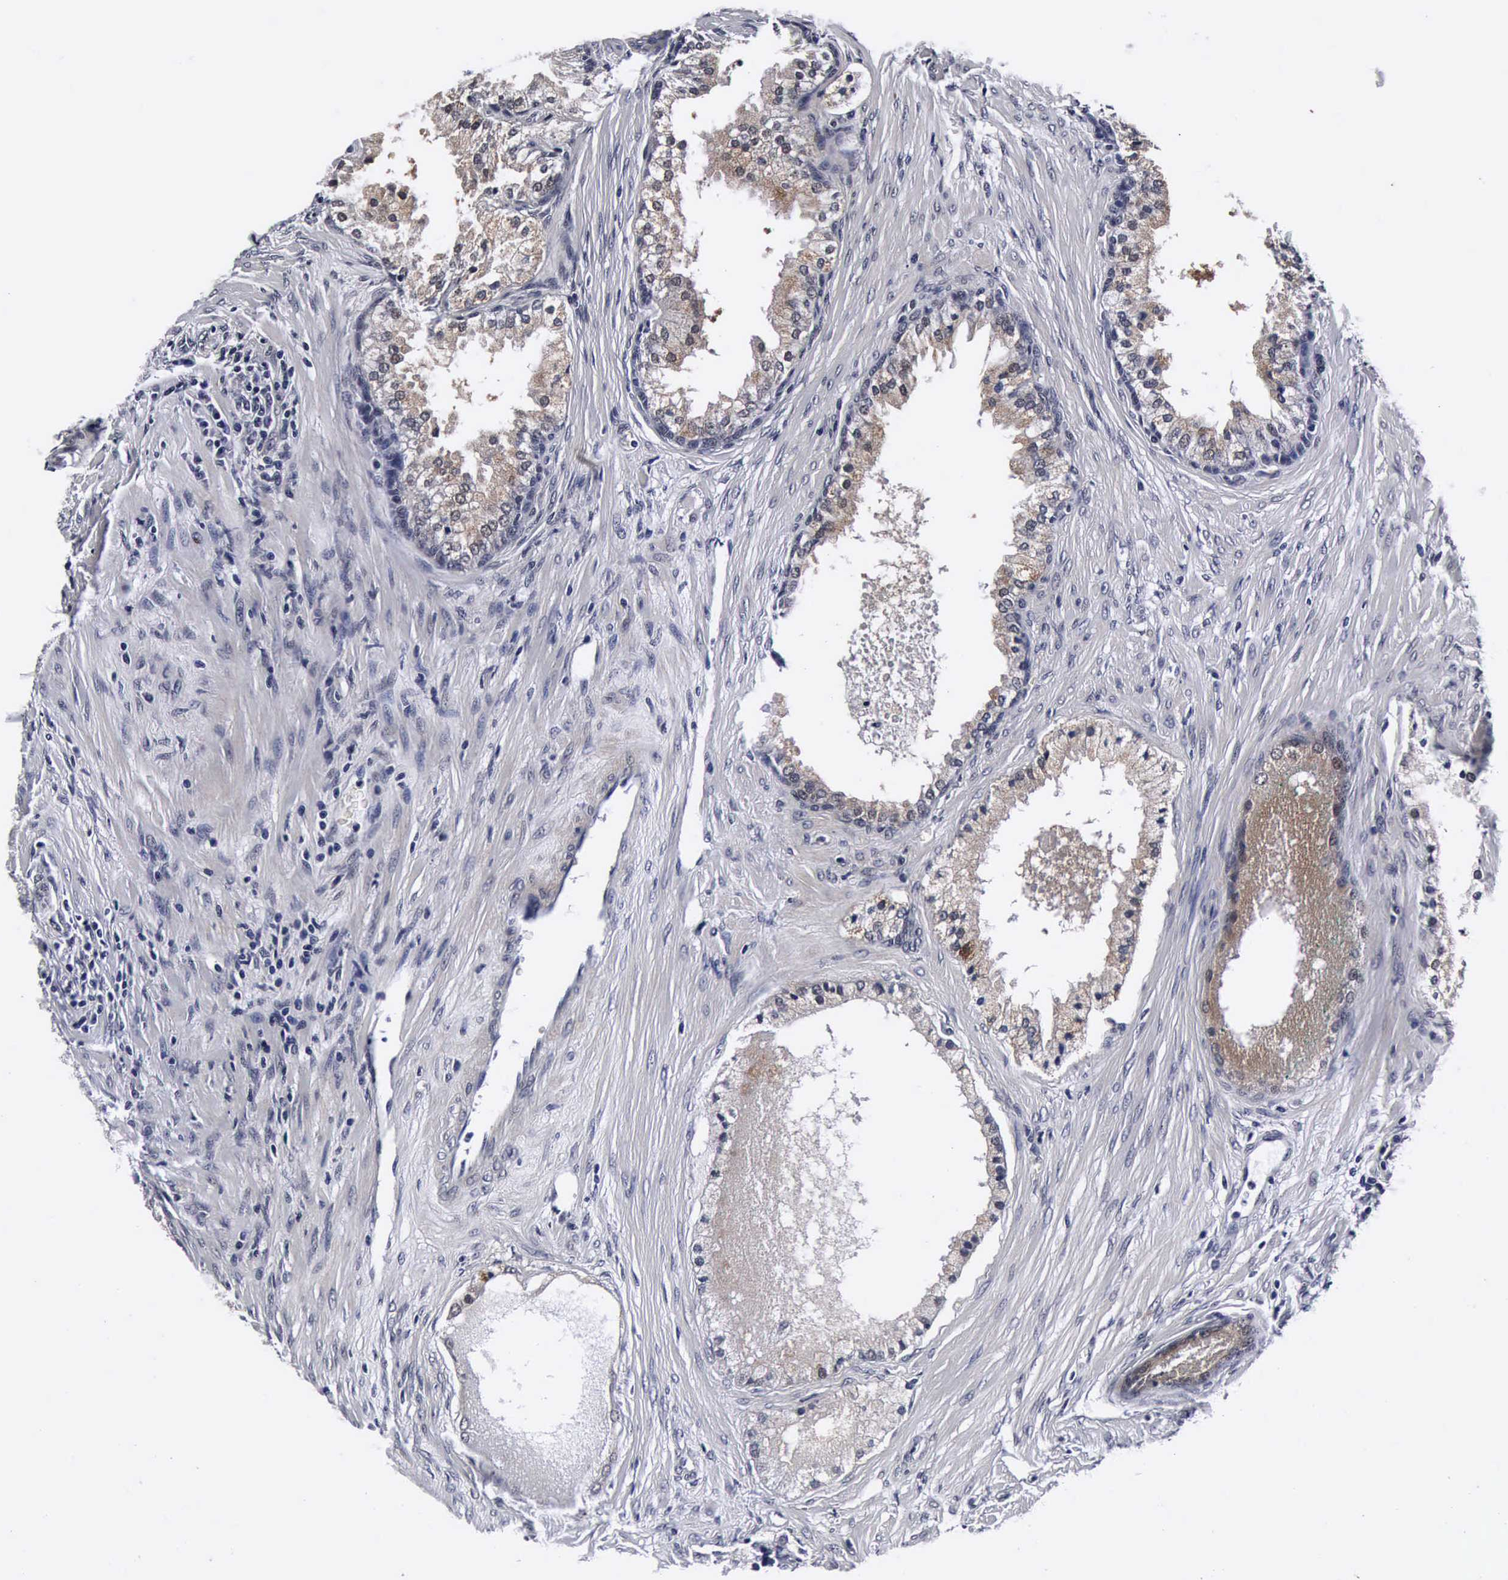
{"staining": {"intensity": "weak", "quantity": ">75%", "location": "cytoplasmic/membranous,nuclear"}, "tissue": "prostate cancer", "cell_type": "Tumor cells", "image_type": "cancer", "snomed": [{"axis": "morphology", "description": "Adenocarcinoma, Medium grade"}, {"axis": "topography", "description": "Prostate"}], "caption": "Tumor cells demonstrate low levels of weak cytoplasmic/membranous and nuclear positivity in approximately >75% of cells in prostate cancer. (DAB (3,3'-diaminobenzidine) IHC with brightfield microscopy, high magnification).", "gene": "UBC", "patient": {"sex": "male", "age": 70}}